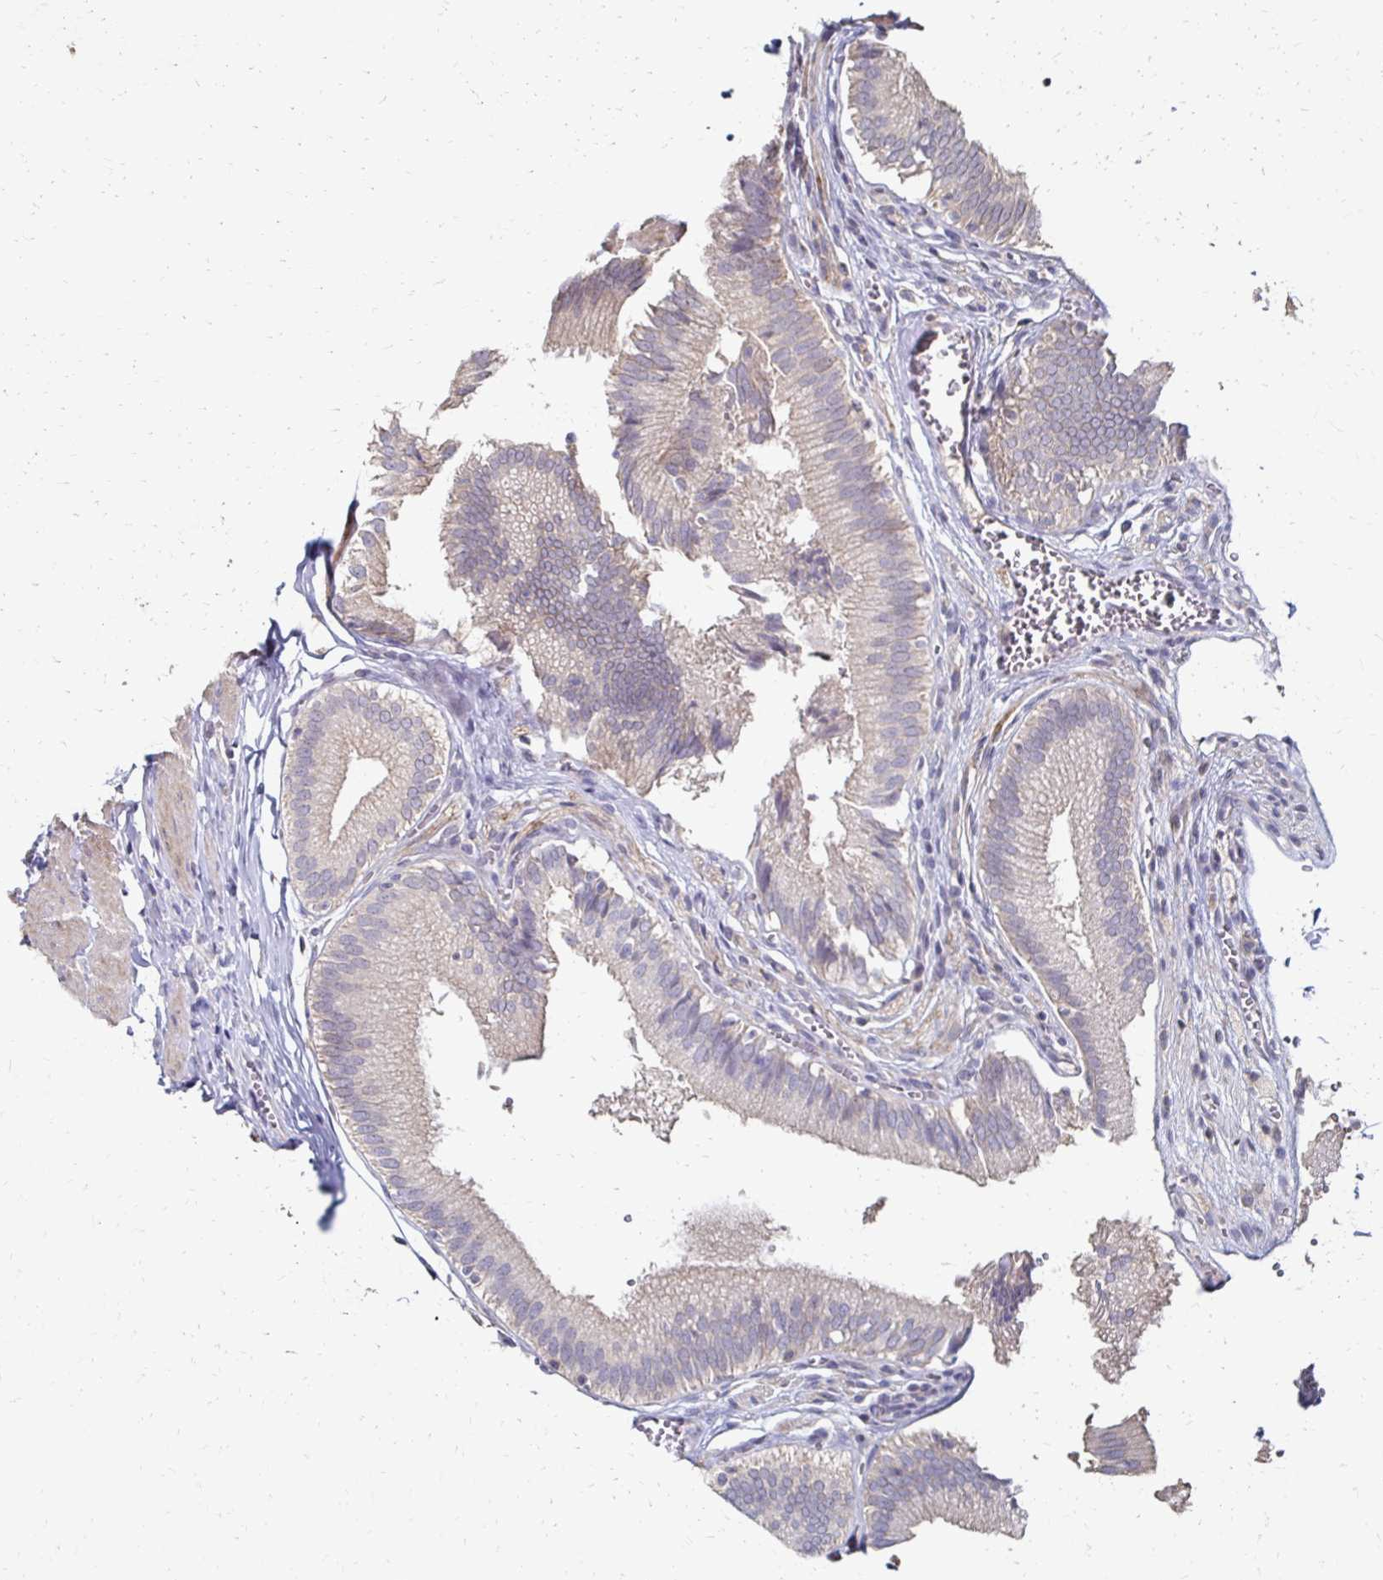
{"staining": {"intensity": "weak", "quantity": "25%-75%", "location": "cytoplasmic/membranous"}, "tissue": "gallbladder", "cell_type": "Glandular cells", "image_type": "normal", "snomed": [{"axis": "morphology", "description": "Normal tissue, NOS"}, {"axis": "topography", "description": "Gallbladder"}, {"axis": "topography", "description": "Peripheral nerve tissue"}], "caption": "A histopathology image of gallbladder stained for a protein exhibits weak cytoplasmic/membranous brown staining in glandular cells.", "gene": "ZNF727", "patient": {"sex": "male", "age": 17}}